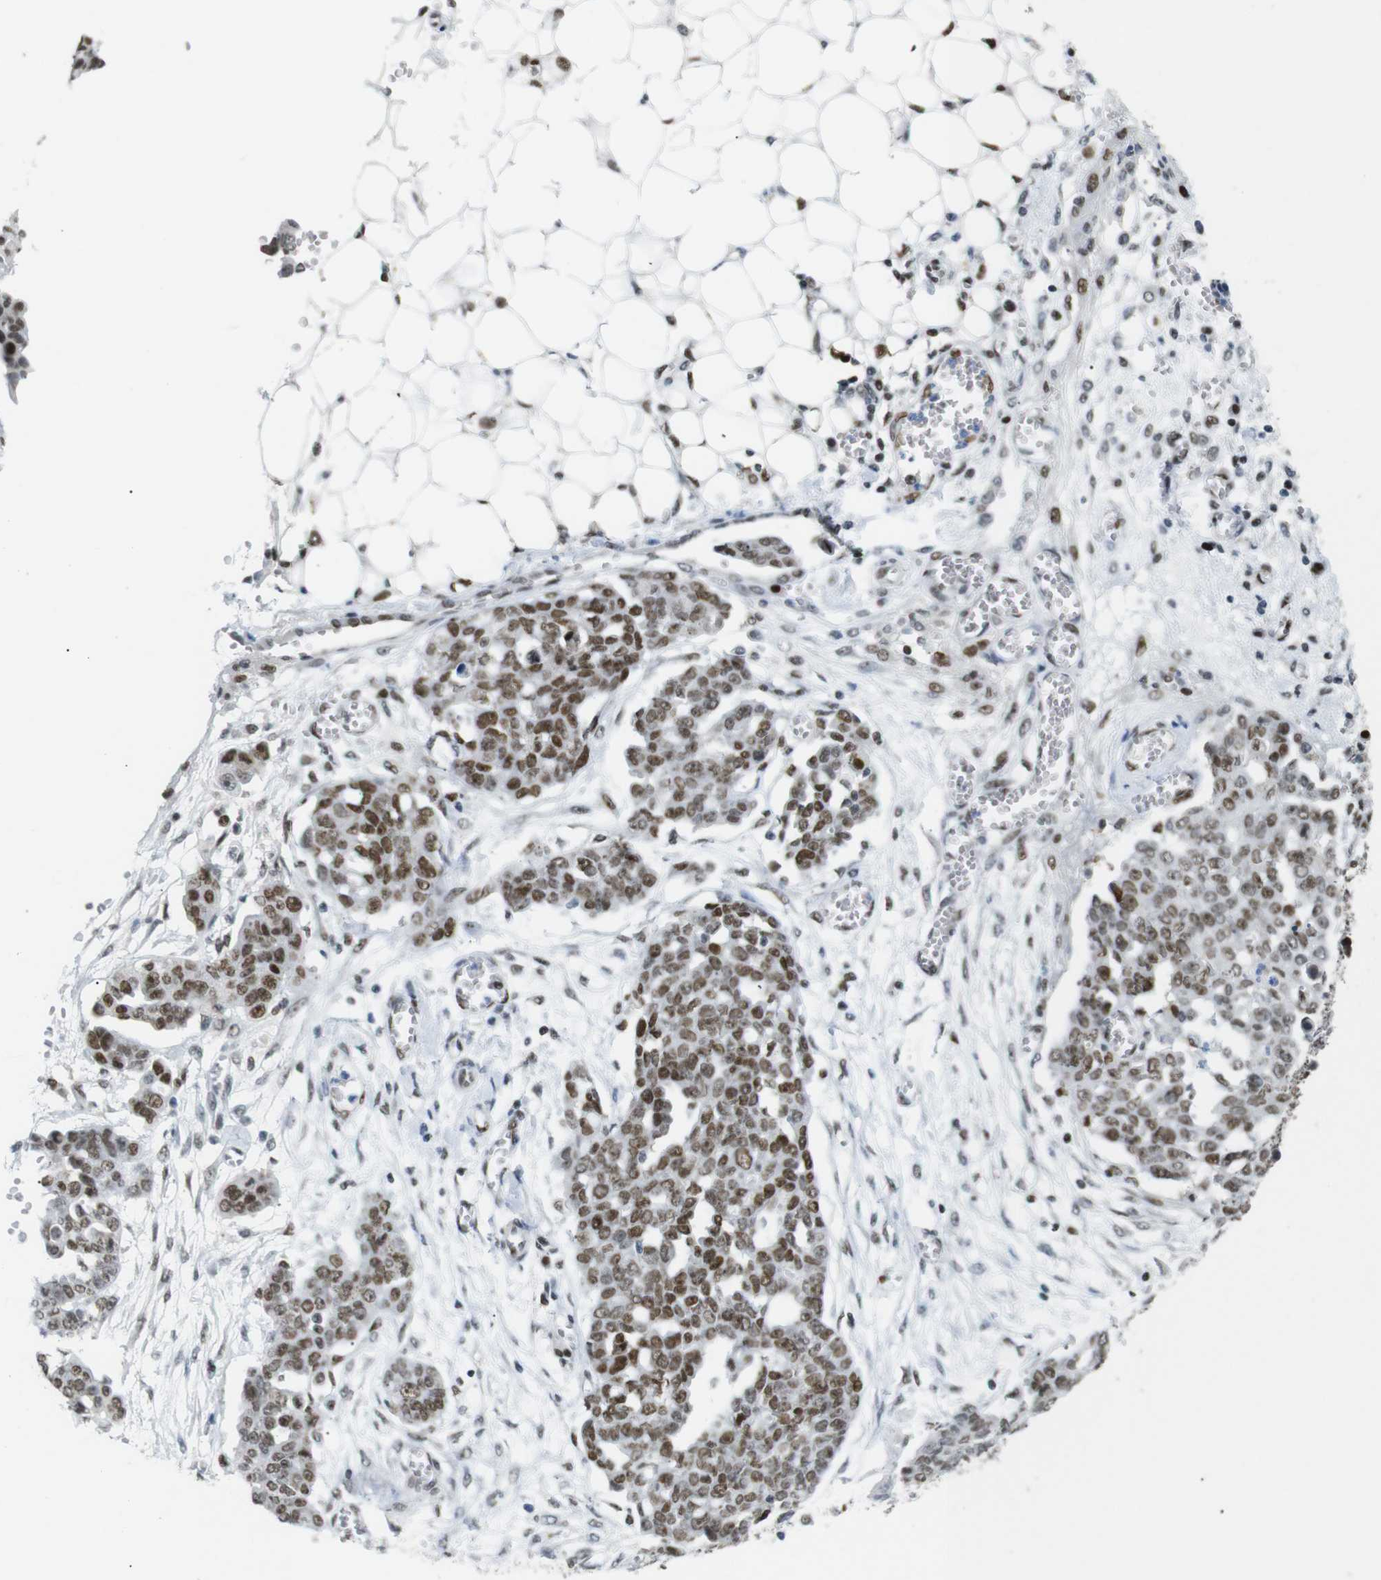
{"staining": {"intensity": "moderate", "quantity": ">75%", "location": "nuclear"}, "tissue": "ovarian cancer", "cell_type": "Tumor cells", "image_type": "cancer", "snomed": [{"axis": "morphology", "description": "Cystadenocarcinoma, serous, NOS"}, {"axis": "topography", "description": "Soft tissue"}, {"axis": "topography", "description": "Ovary"}], "caption": "Immunohistochemistry histopathology image of neoplastic tissue: ovarian cancer (serous cystadenocarcinoma) stained using immunohistochemistry reveals medium levels of moderate protein expression localized specifically in the nuclear of tumor cells, appearing as a nuclear brown color.", "gene": "RIOX2", "patient": {"sex": "female", "age": 57}}